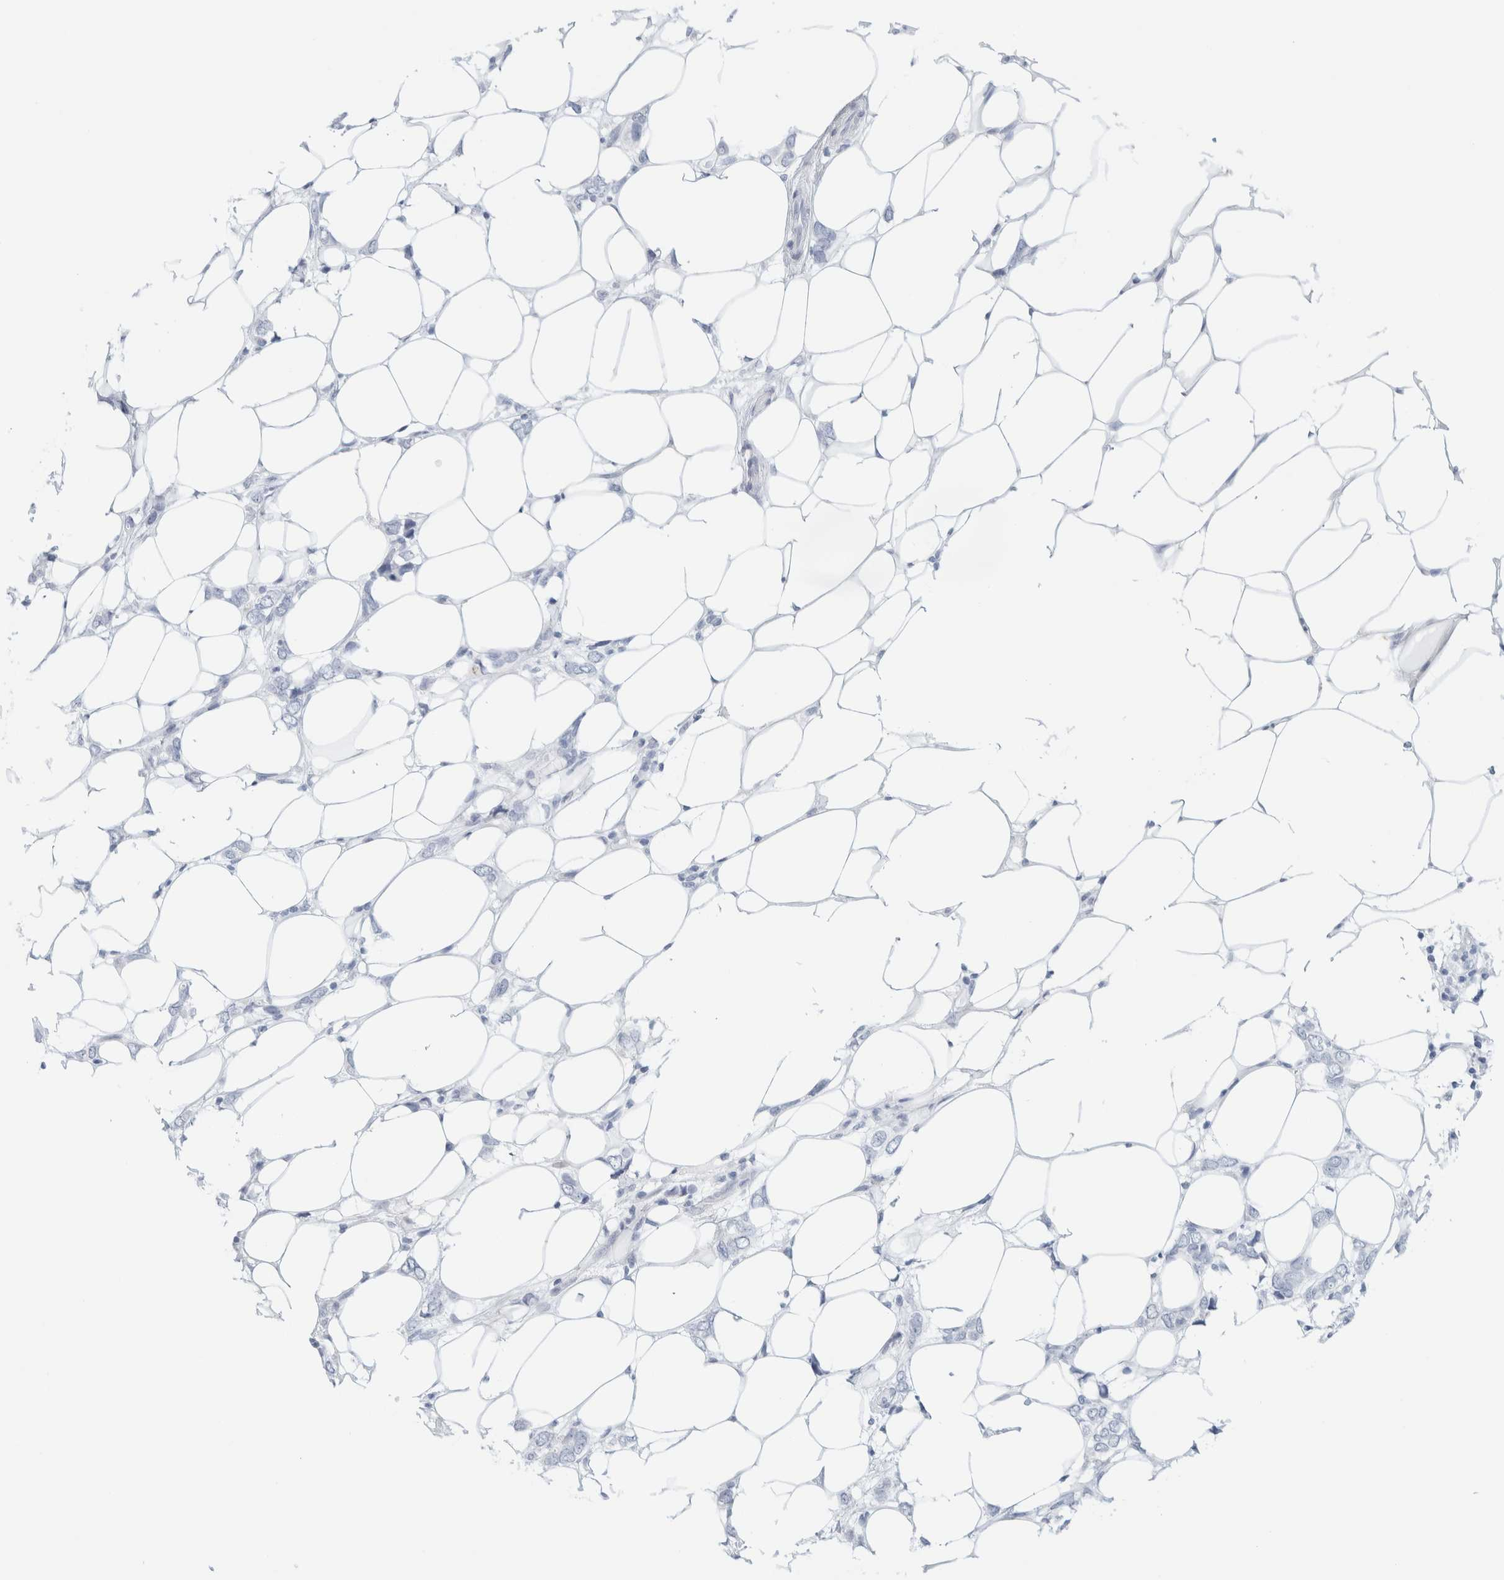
{"staining": {"intensity": "negative", "quantity": "none", "location": "none"}, "tissue": "breast cancer", "cell_type": "Tumor cells", "image_type": "cancer", "snomed": [{"axis": "morphology", "description": "Normal tissue, NOS"}, {"axis": "morphology", "description": "Lobular carcinoma"}, {"axis": "topography", "description": "Breast"}], "caption": "Tumor cells show no significant positivity in breast cancer (lobular carcinoma). (DAB immunohistochemistry (IHC) with hematoxylin counter stain).", "gene": "HEXD", "patient": {"sex": "female", "age": 47}}